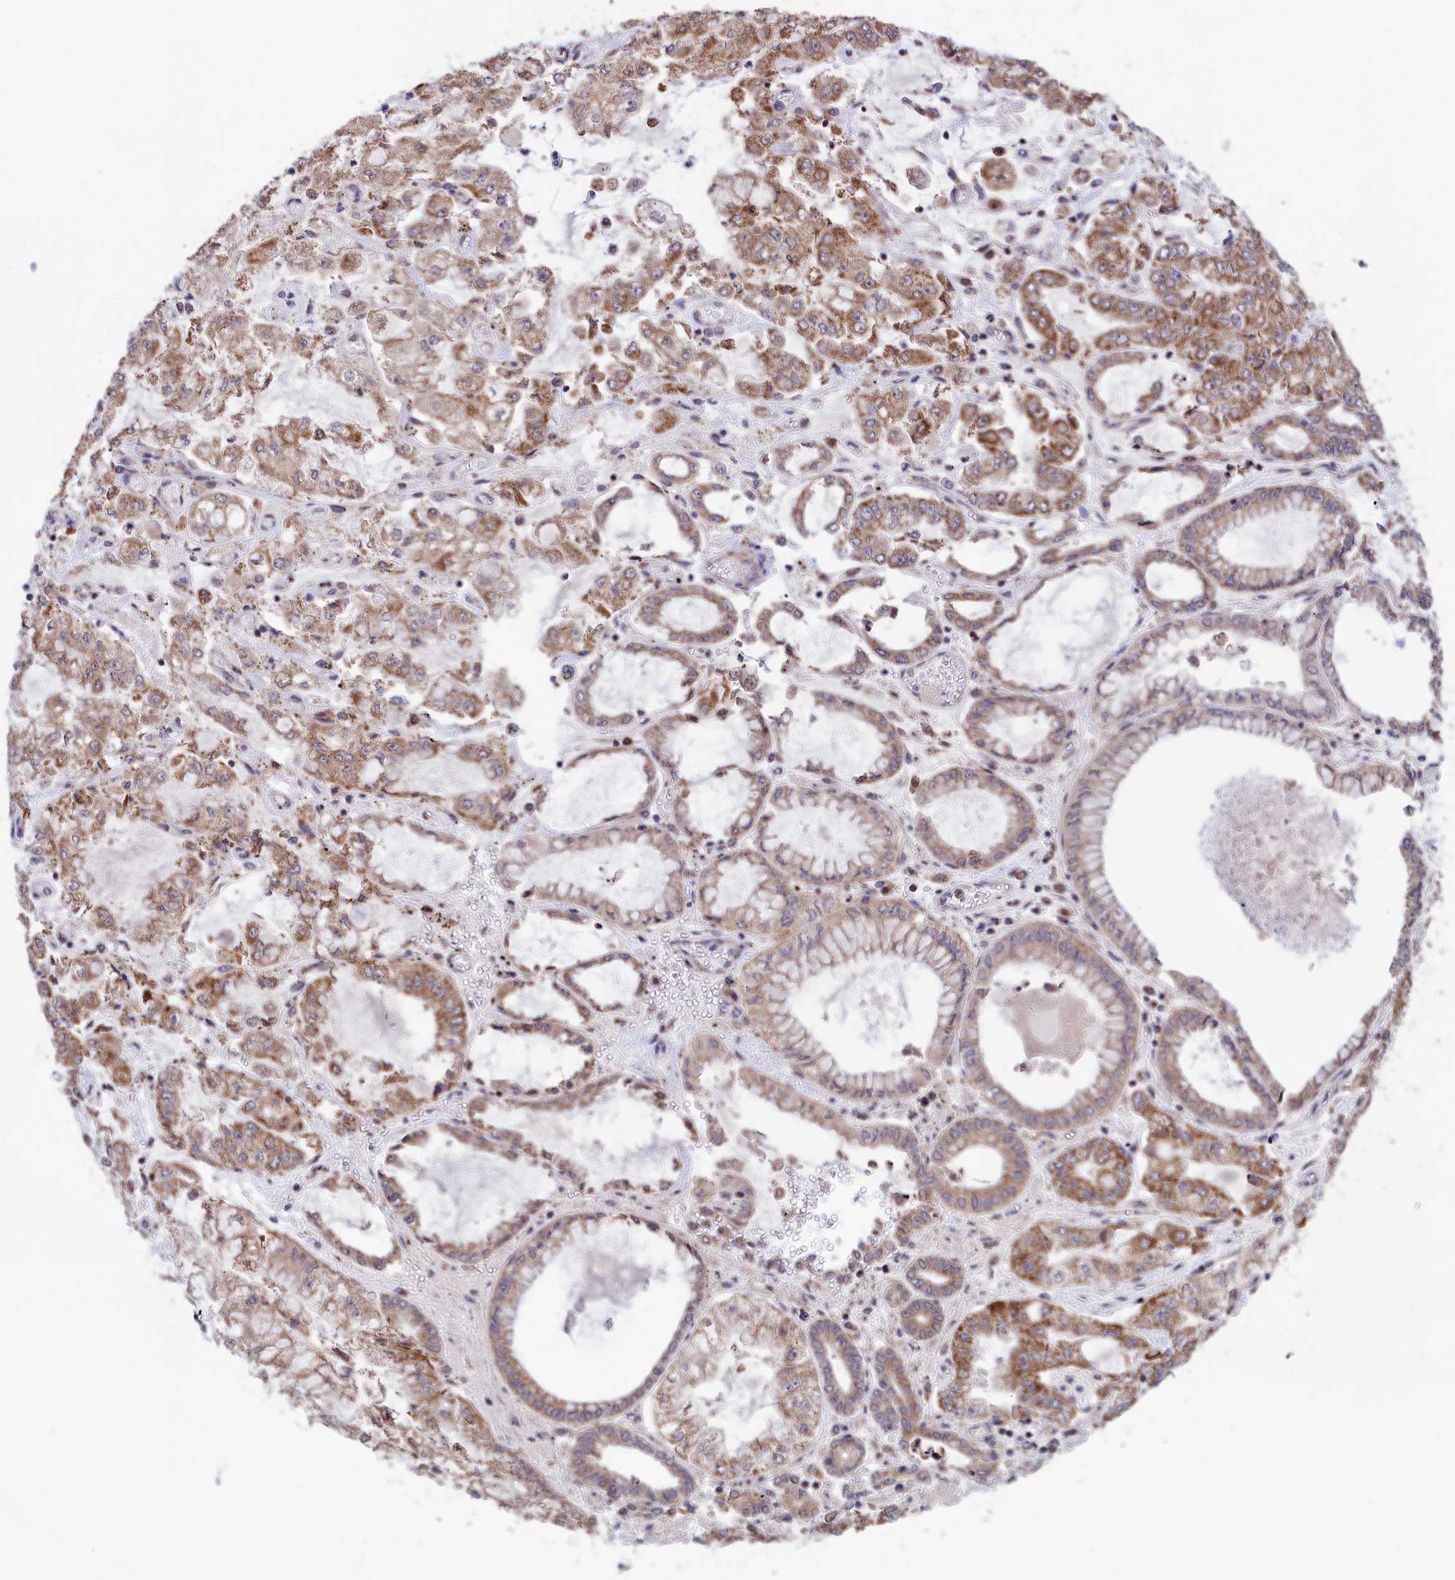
{"staining": {"intensity": "moderate", "quantity": ">75%", "location": "cytoplasmic/membranous"}, "tissue": "stomach cancer", "cell_type": "Tumor cells", "image_type": "cancer", "snomed": [{"axis": "morphology", "description": "Adenocarcinoma, NOS"}, {"axis": "topography", "description": "Stomach"}], "caption": "Stomach adenocarcinoma stained with a brown dye displays moderate cytoplasmic/membranous positive expression in about >75% of tumor cells.", "gene": "TIMM44", "patient": {"sex": "male", "age": 76}}